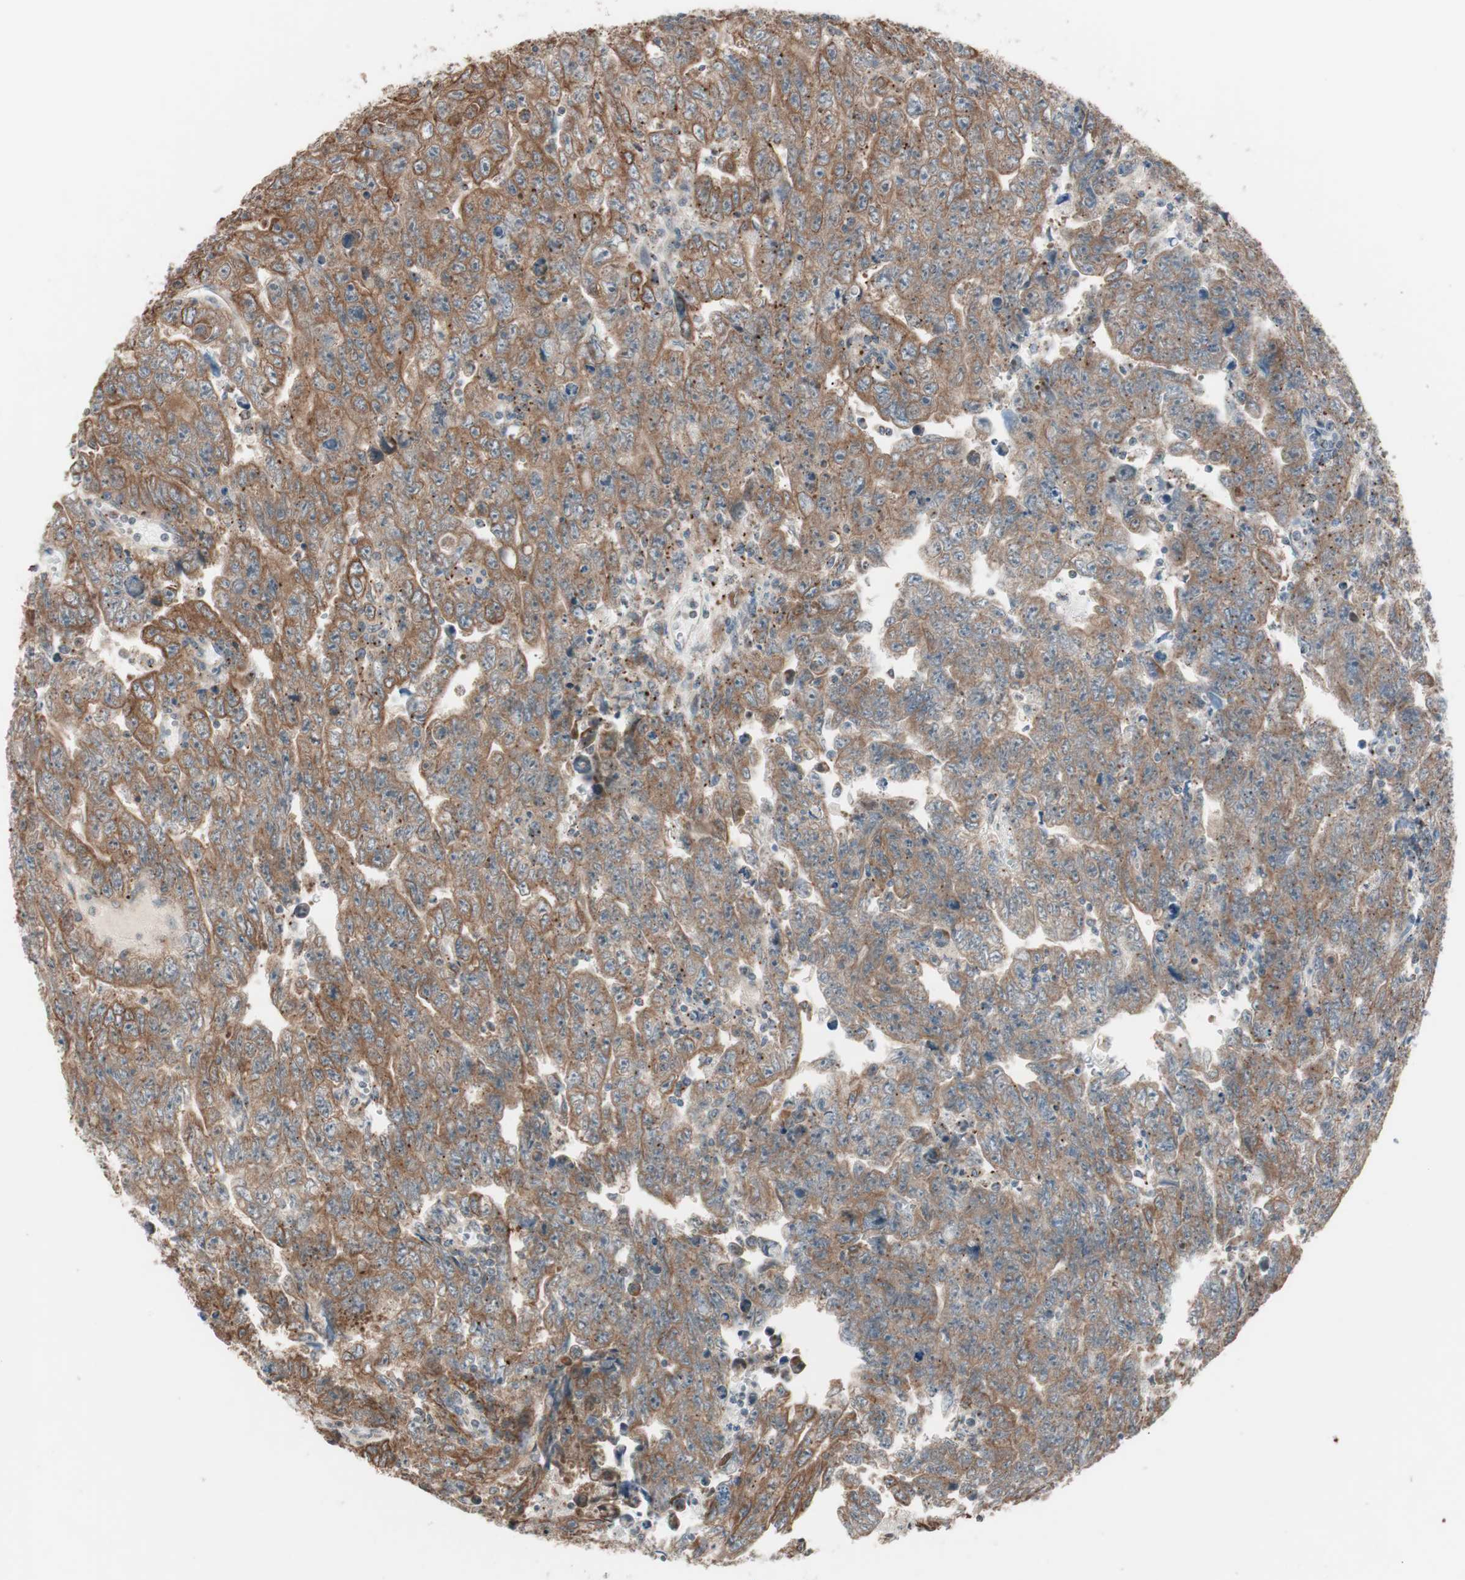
{"staining": {"intensity": "moderate", "quantity": ">75%", "location": "cytoplasmic/membranous"}, "tissue": "testis cancer", "cell_type": "Tumor cells", "image_type": "cancer", "snomed": [{"axis": "morphology", "description": "Carcinoma, Embryonal, NOS"}, {"axis": "topography", "description": "Testis"}], "caption": "Immunohistochemical staining of human testis embryonal carcinoma demonstrates moderate cytoplasmic/membranous protein expression in approximately >75% of tumor cells.", "gene": "FBXO5", "patient": {"sex": "male", "age": 28}}